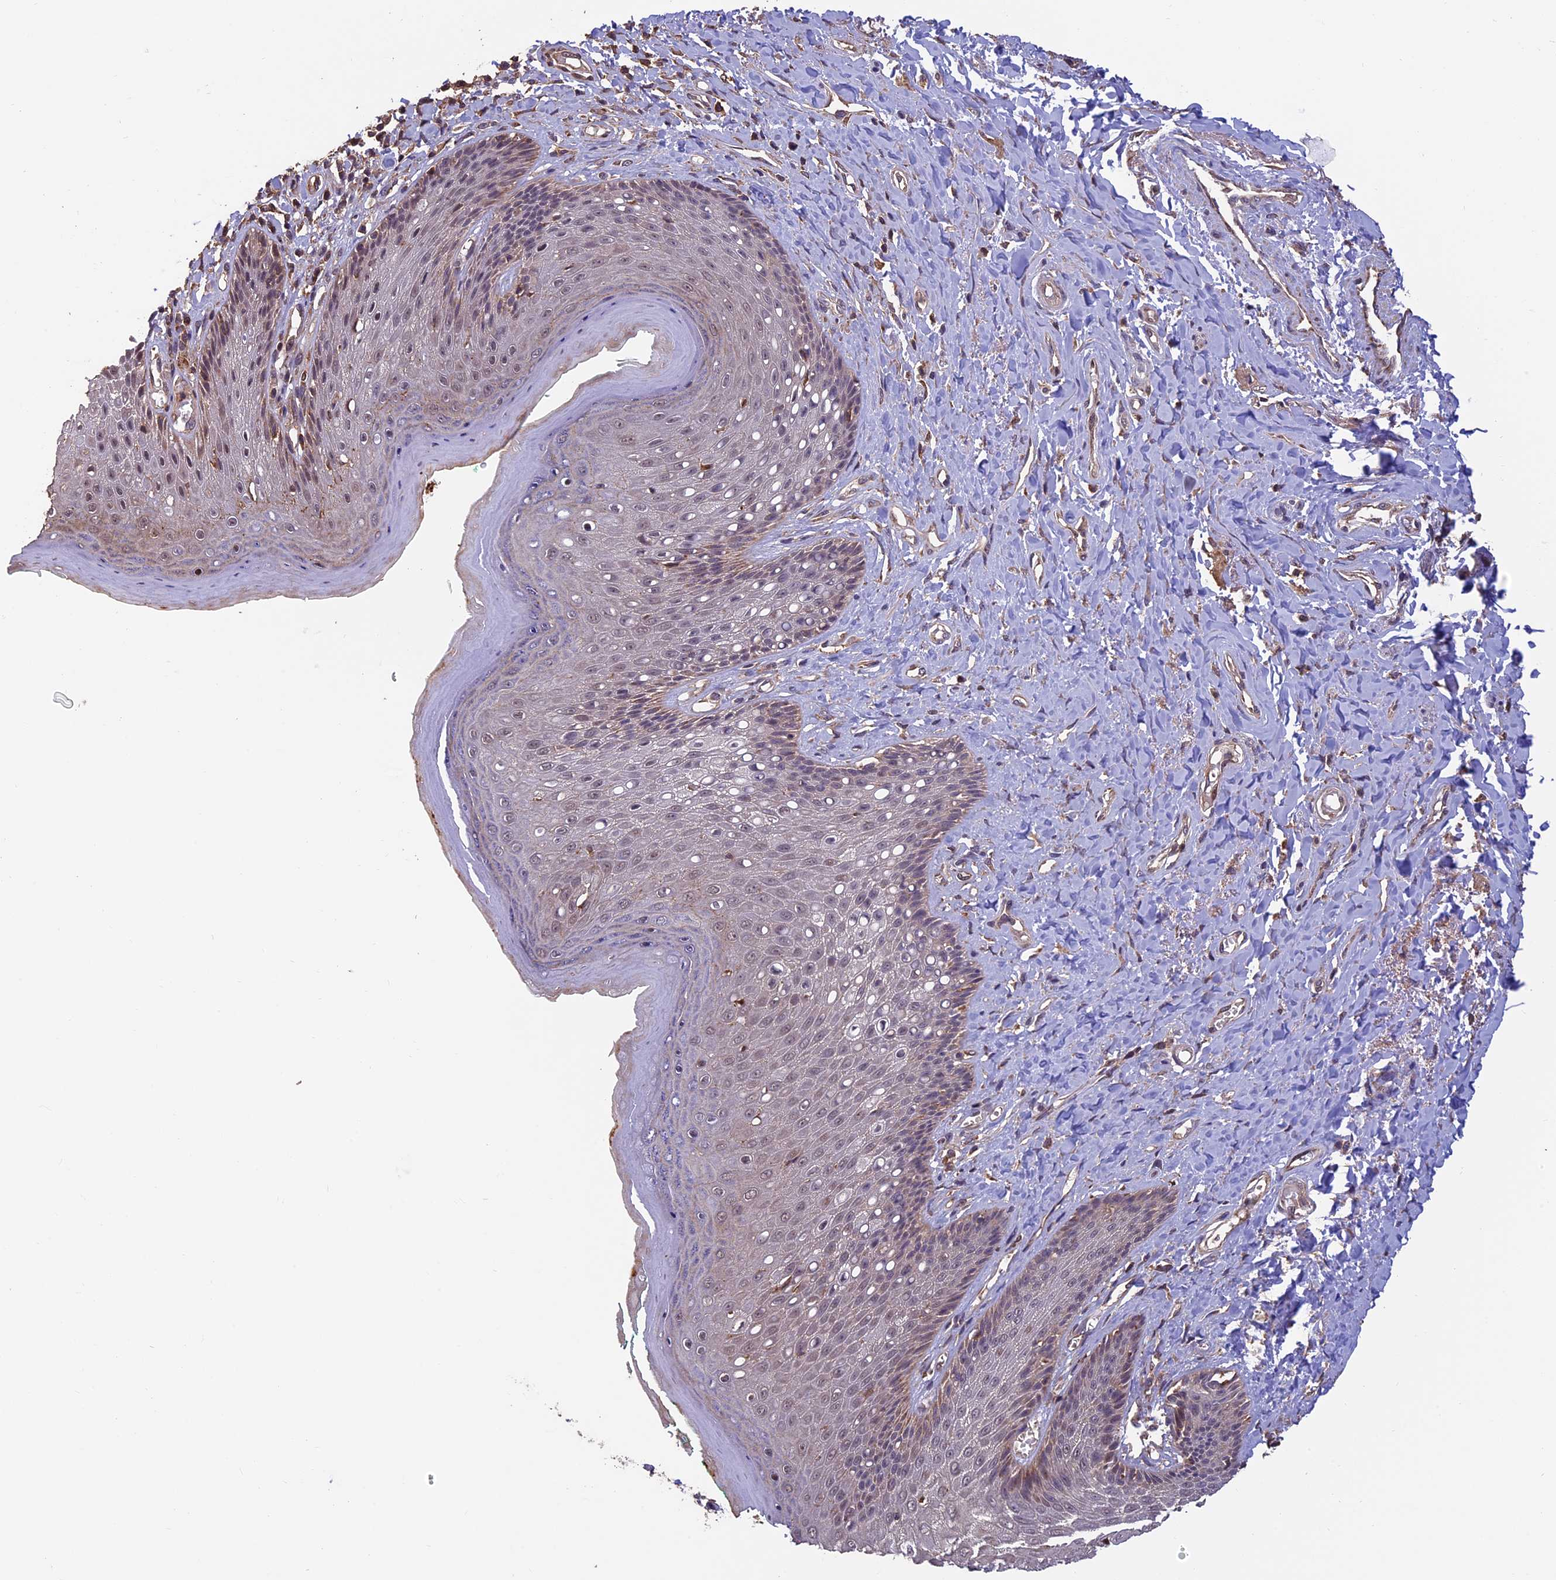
{"staining": {"intensity": "moderate", "quantity": "<25%", "location": "cytoplasmic/membranous"}, "tissue": "skin", "cell_type": "Epidermal cells", "image_type": "normal", "snomed": [{"axis": "morphology", "description": "Normal tissue, NOS"}, {"axis": "topography", "description": "Anal"}], "caption": "Protein staining of benign skin displays moderate cytoplasmic/membranous staining in approximately <25% of epidermal cells. The staining is performed using DAB brown chromogen to label protein expression. The nuclei are counter-stained blue using hematoxylin.", "gene": "PKD2L2", "patient": {"sex": "male", "age": 78}}